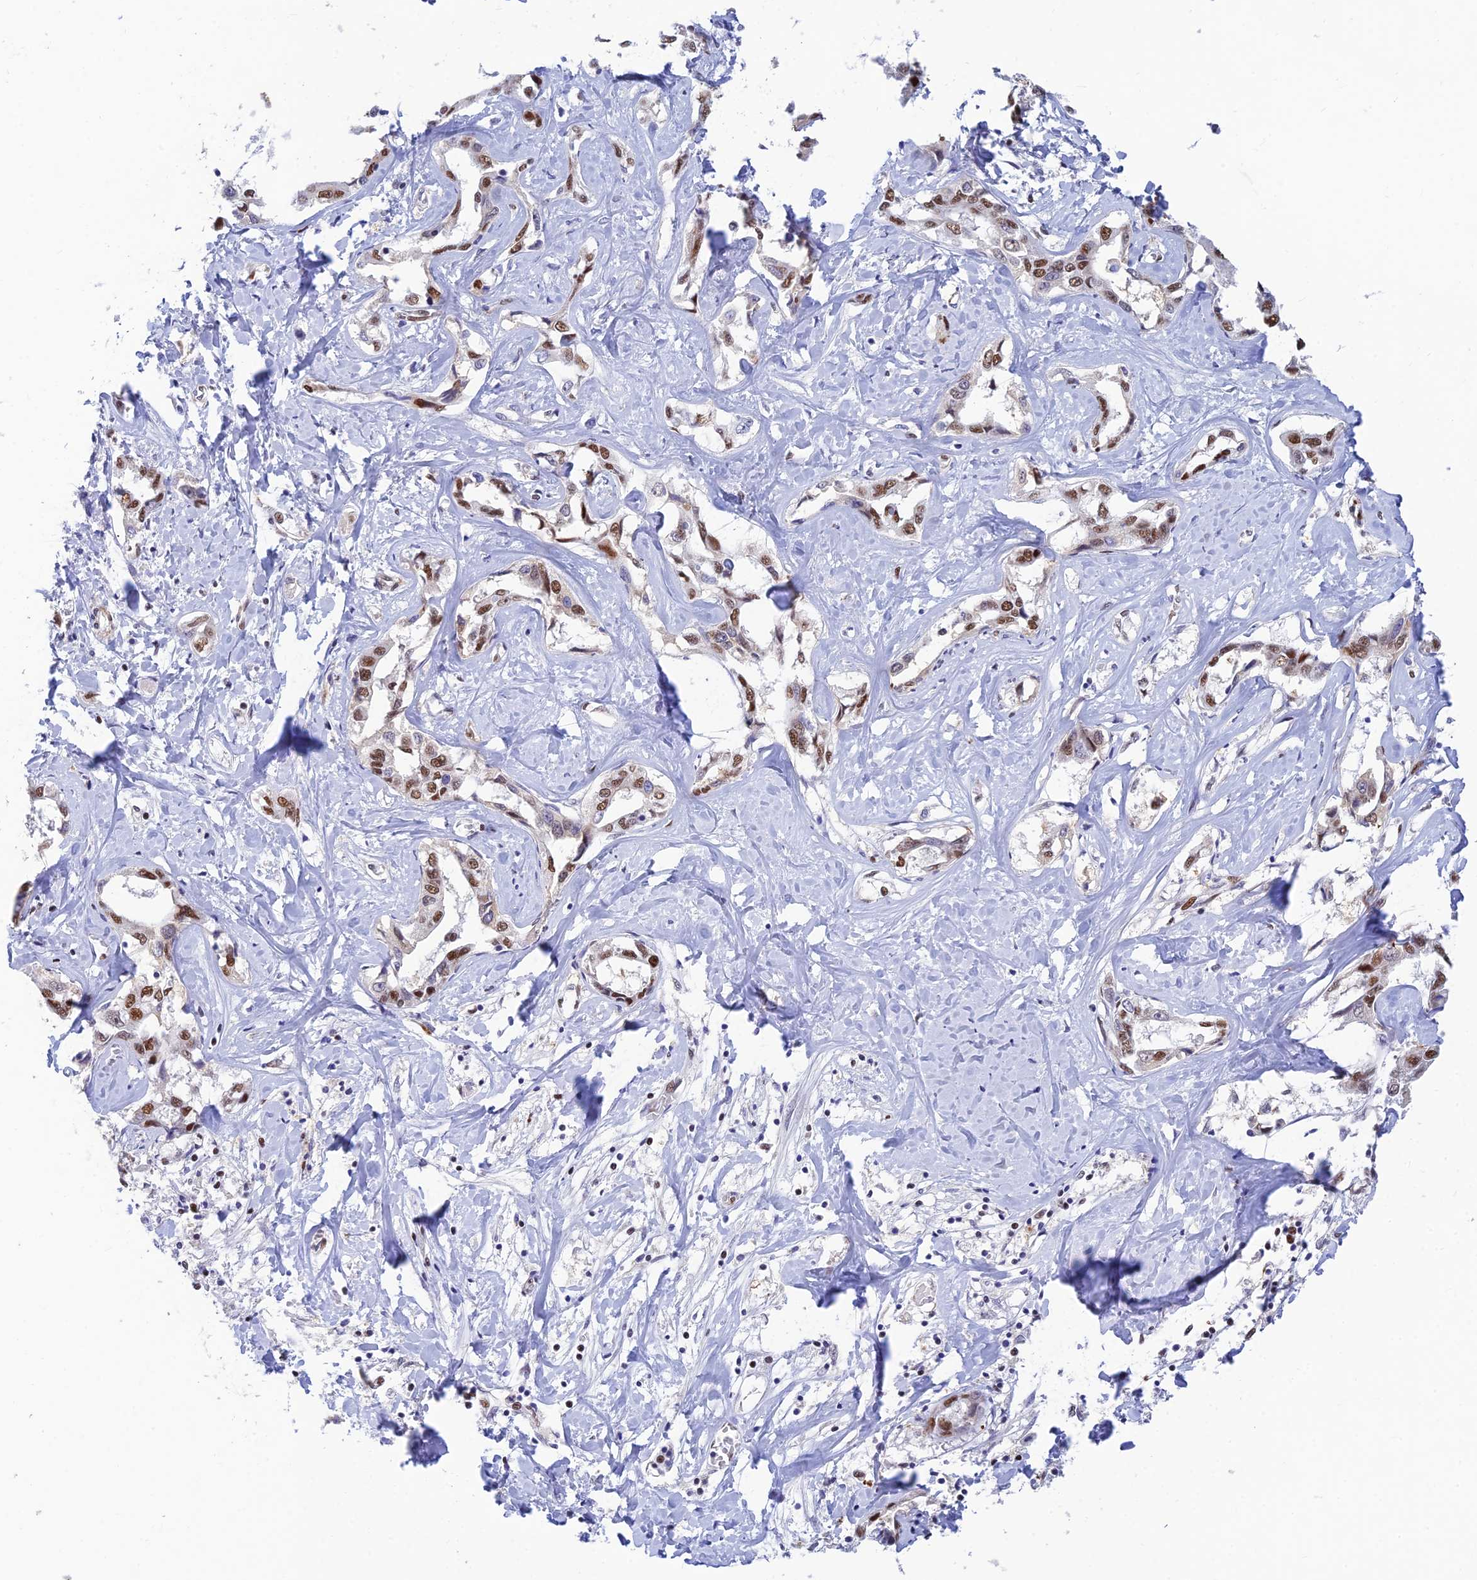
{"staining": {"intensity": "moderate", "quantity": ">75%", "location": "nuclear"}, "tissue": "liver cancer", "cell_type": "Tumor cells", "image_type": "cancer", "snomed": [{"axis": "morphology", "description": "Cholangiocarcinoma"}, {"axis": "topography", "description": "Liver"}], "caption": "Liver cholangiocarcinoma stained with a protein marker exhibits moderate staining in tumor cells.", "gene": "CLK4", "patient": {"sex": "male", "age": 59}}